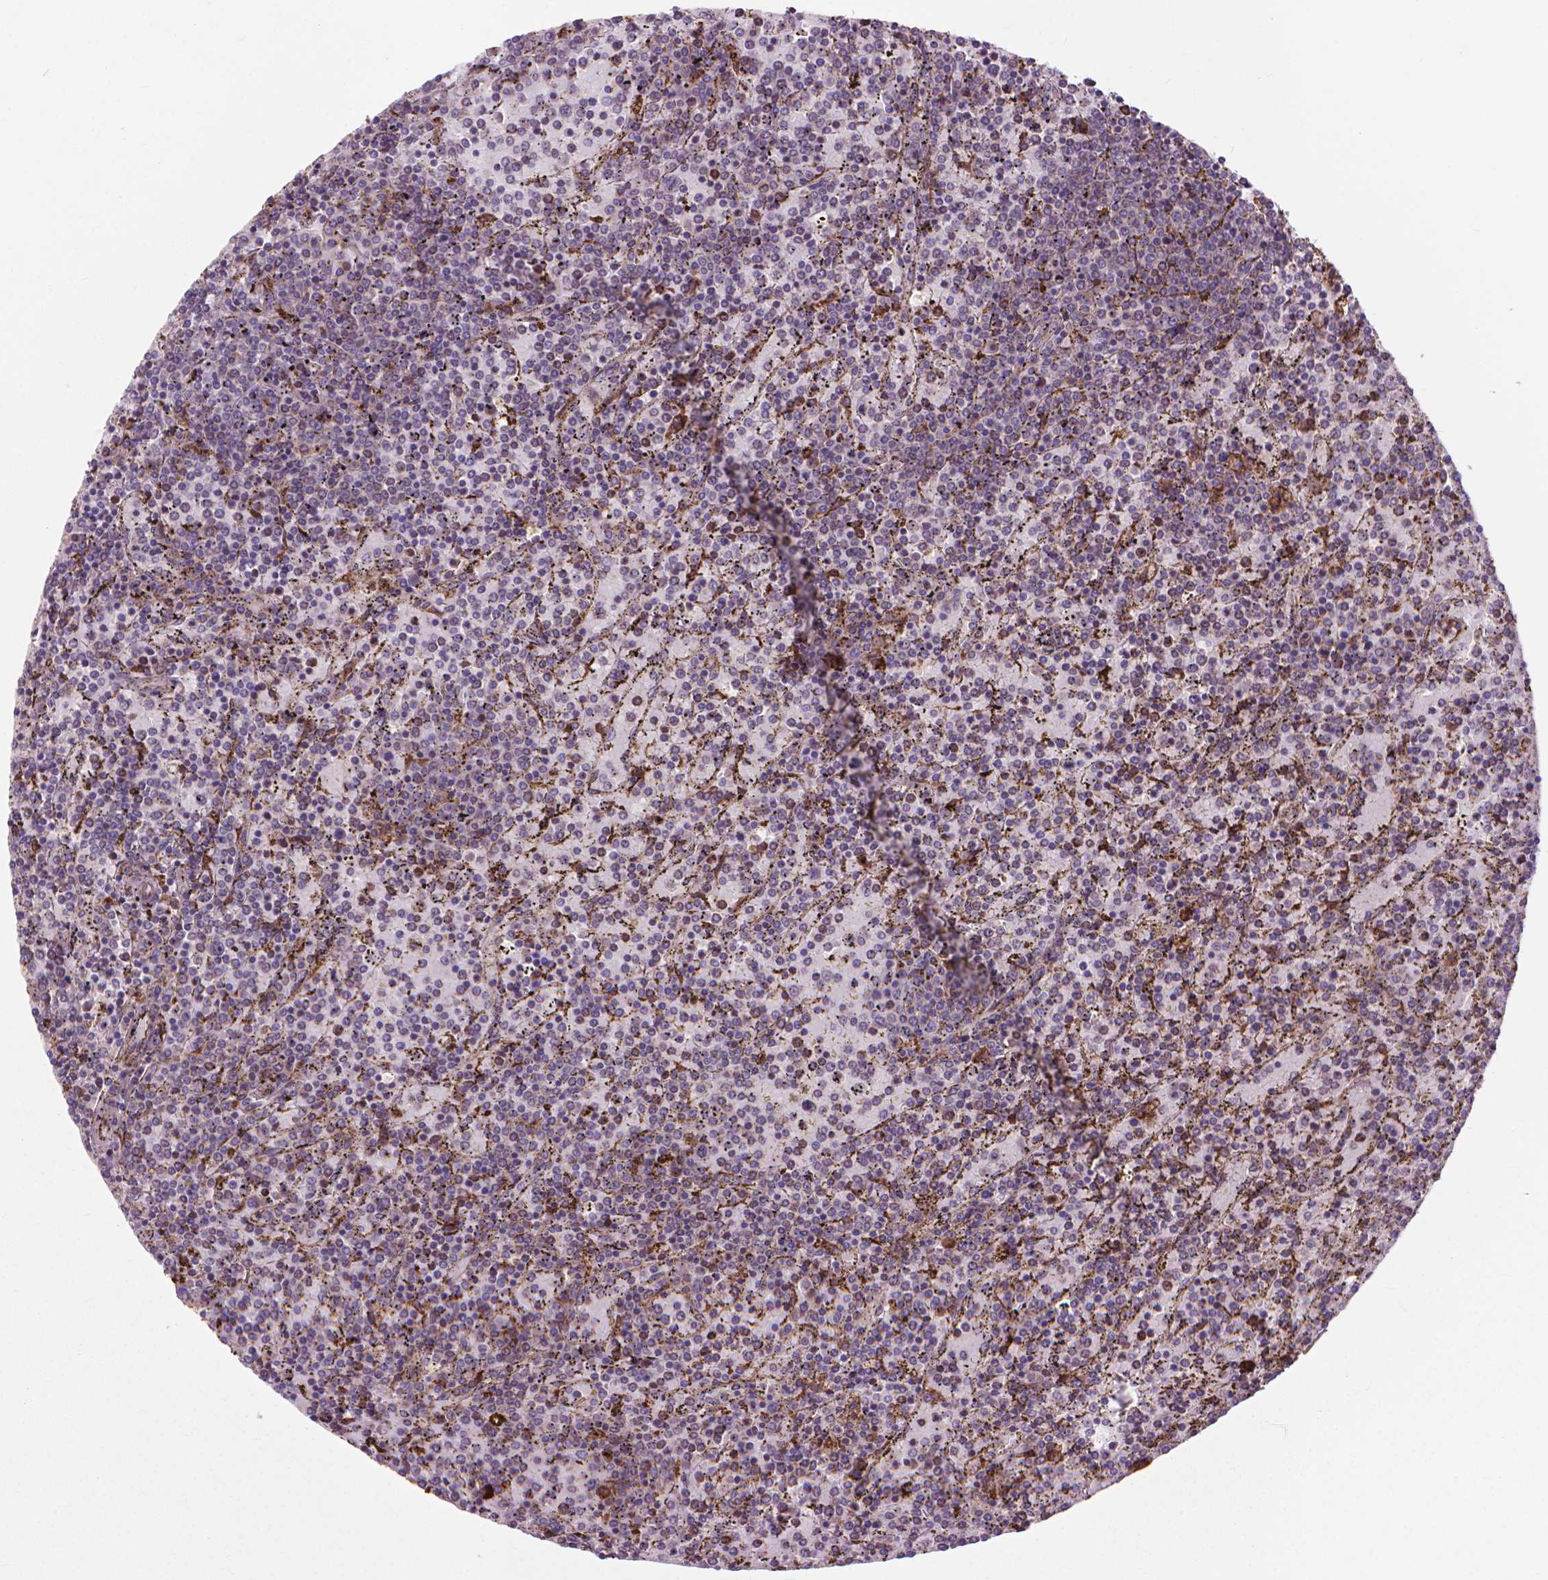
{"staining": {"intensity": "negative", "quantity": "none", "location": "none"}, "tissue": "lymphoma", "cell_type": "Tumor cells", "image_type": "cancer", "snomed": [{"axis": "morphology", "description": "Malignant lymphoma, non-Hodgkin's type, Low grade"}, {"axis": "topography", "description": "Spleen"}], "caption": "An image of lymphoma stained for a protein displays no brown staining in tumor cells. (DAB (3,3'-diaminobenzidine) immunohistochemistry (IHC) with hematoxylin counter stain).", "gene": "MYH14", "patient": {"sex": "female", "age": 77}}